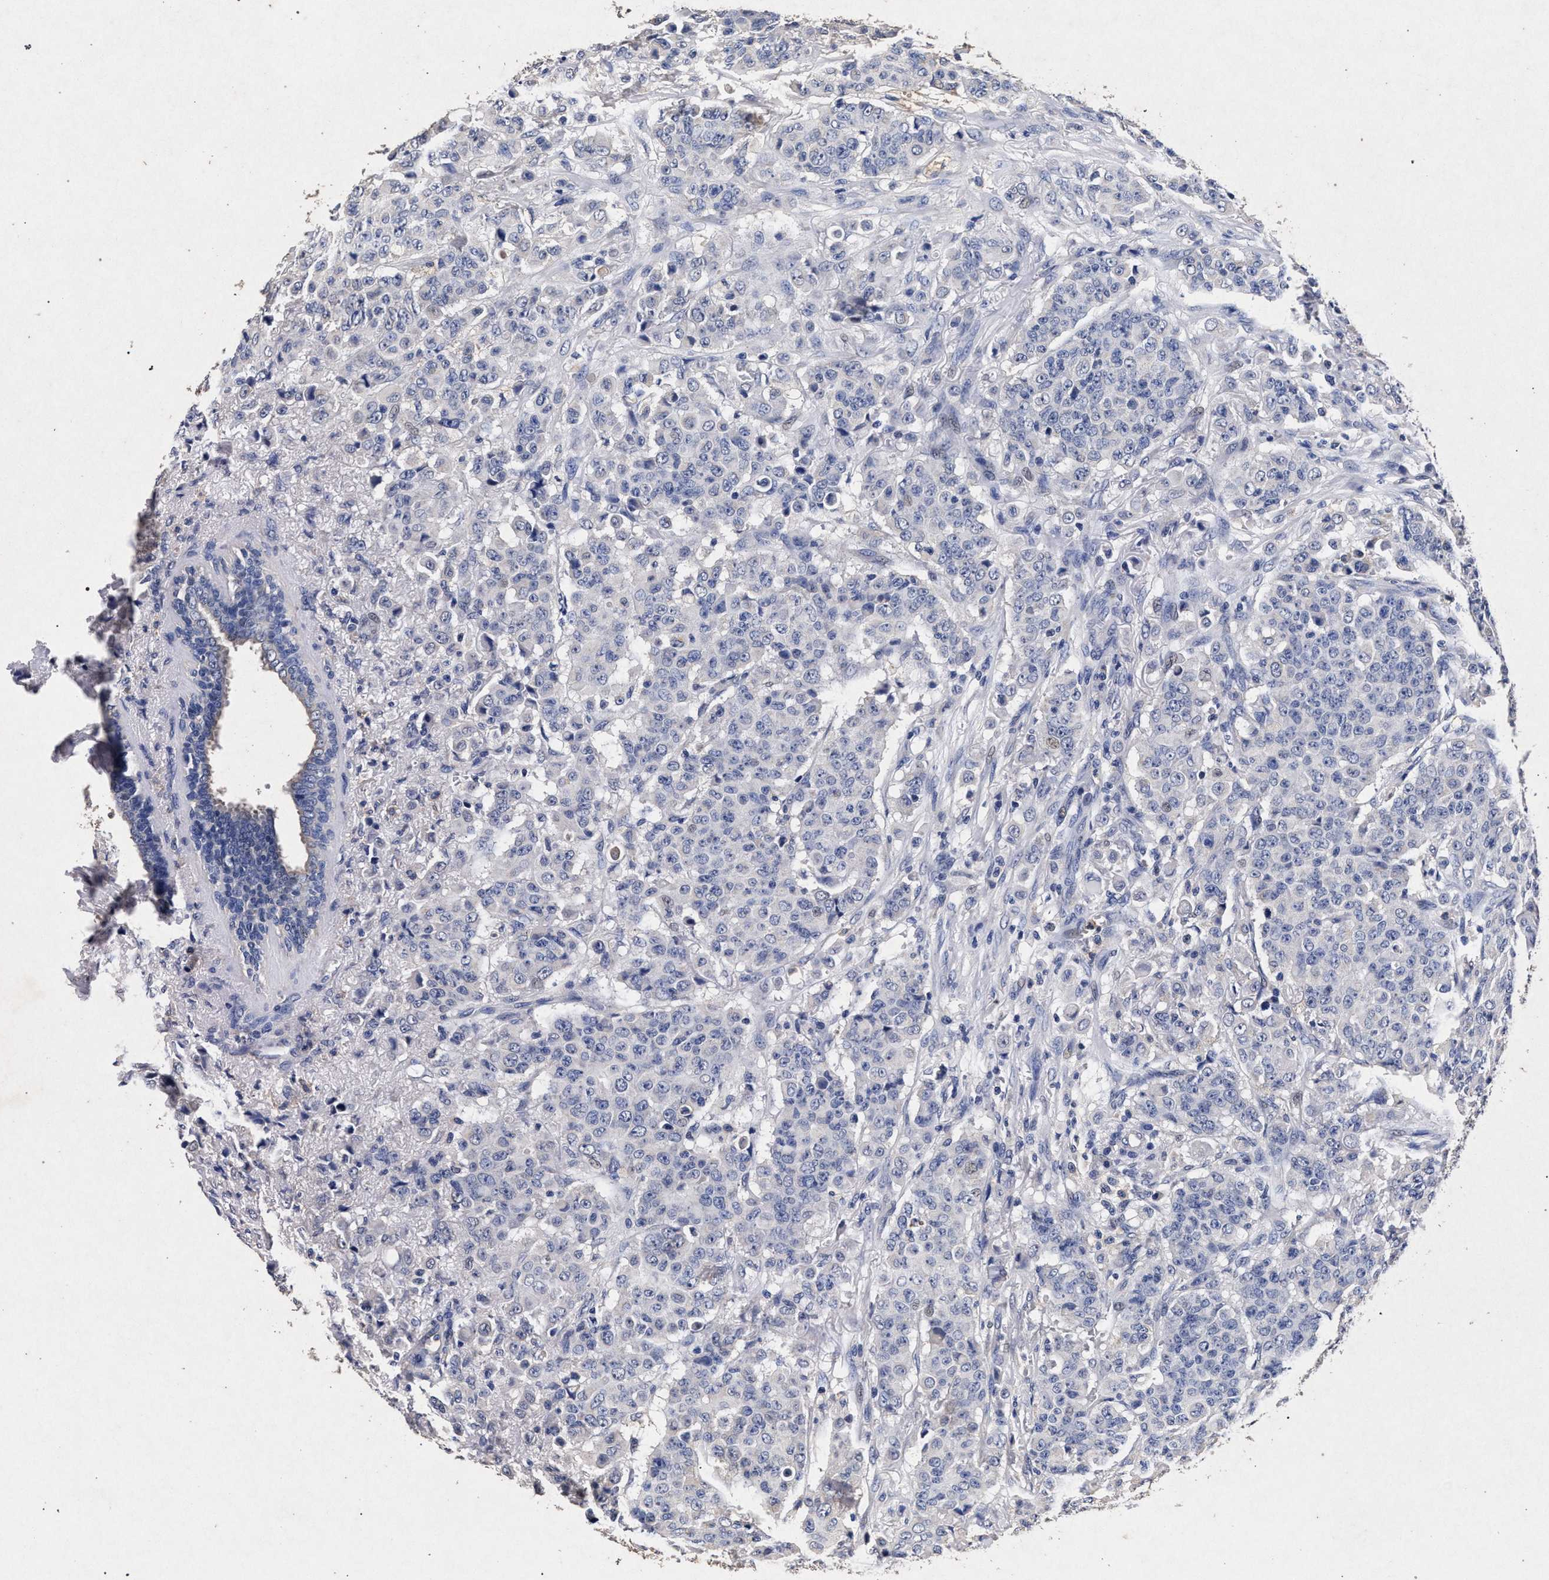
{"staining": {"intensity": "negative", "quantity": "none", "location": "none"}, "tissue": "breast cancer", "cell_type": "Tumor cells", "image_type": "cancer", "snomed": [{"axis": "morphology", "description": "Duct carcinoma"}, {"axis": "topography", "description": "Breast"}], "caption": "Human invasive ductal carcinoma (breast) stained for a protein using IHC shows no staining in tumor cells.", "gene": "ATP1A2", "patient": {"sex": "female", "age": 40}}